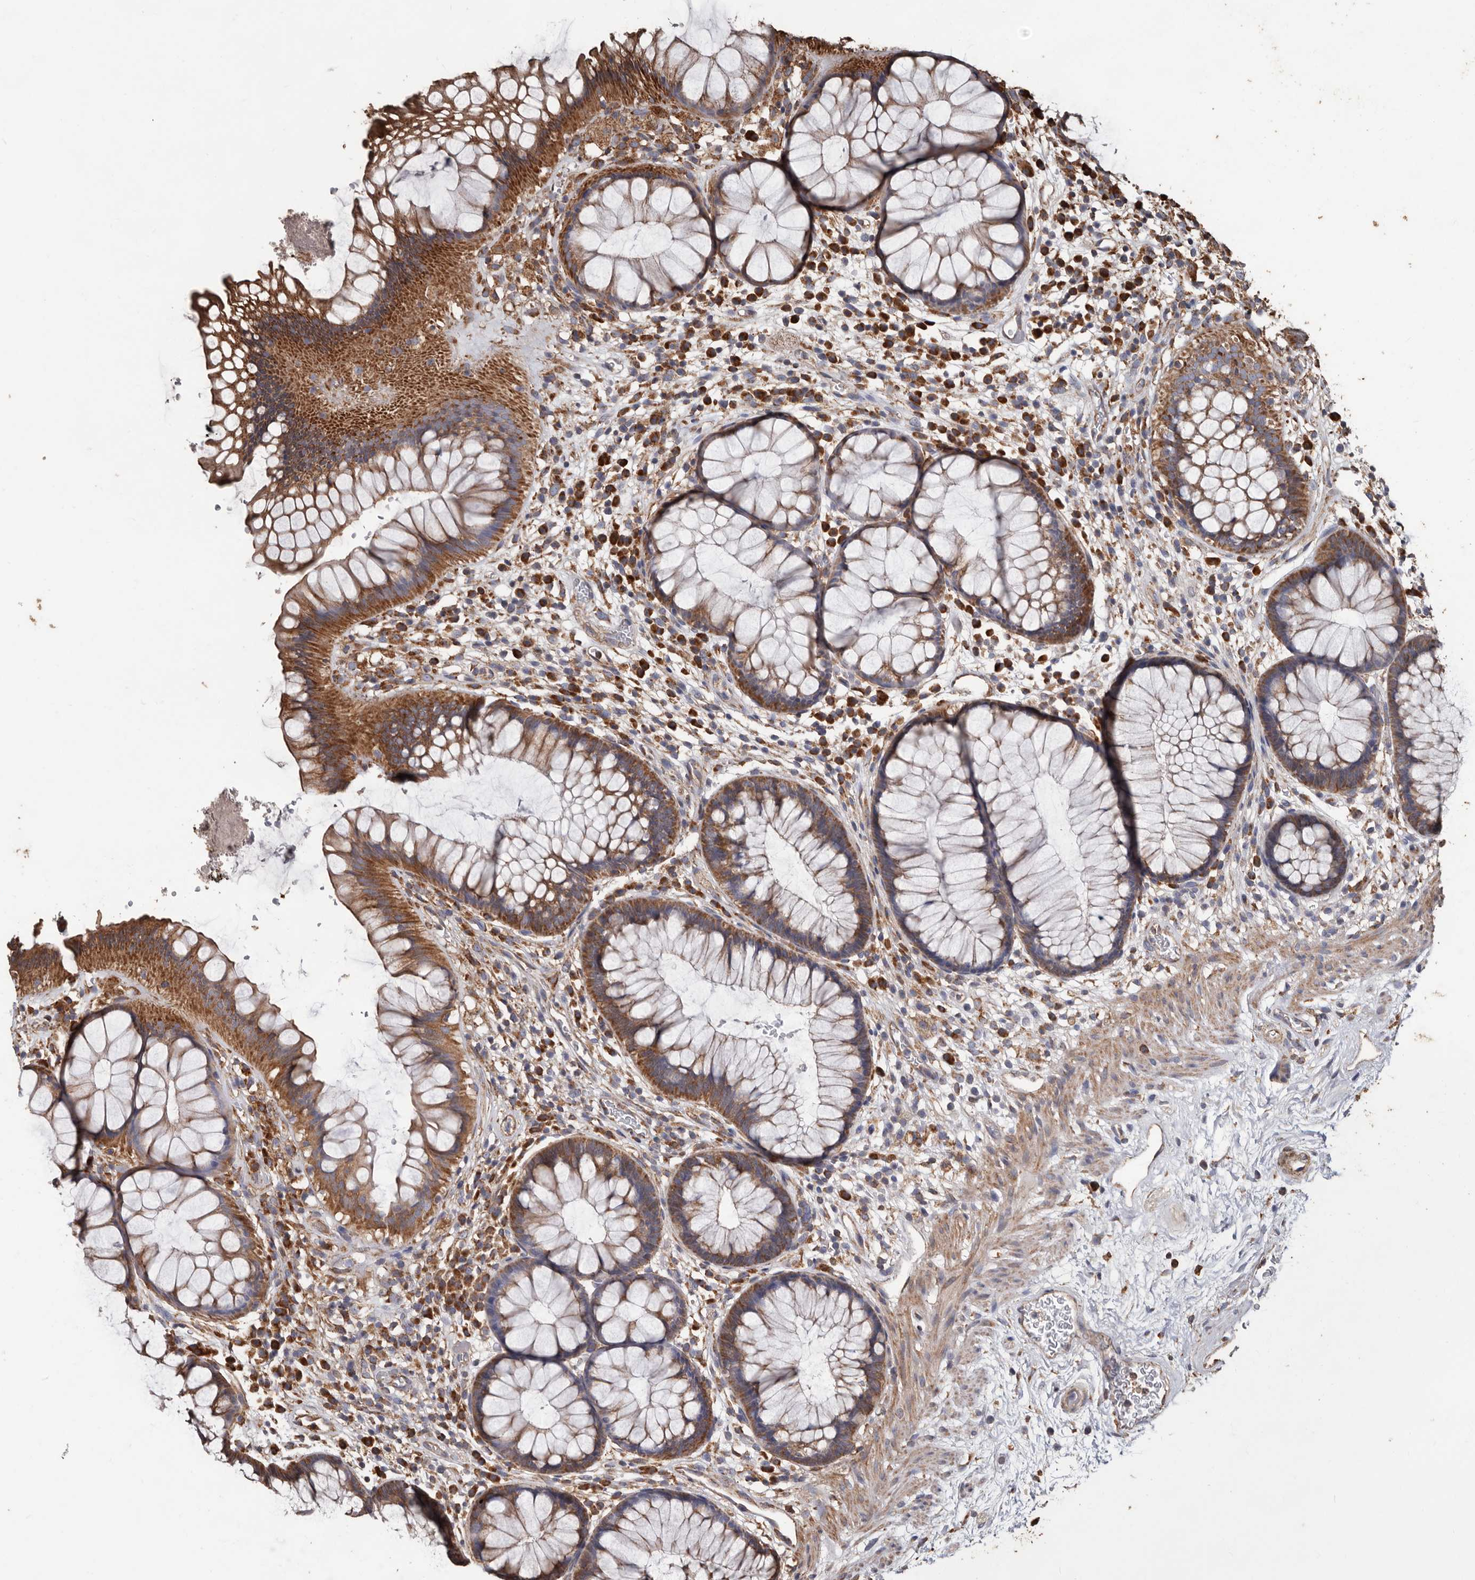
{"staining": {"intensity": "moderate", "quantity": ">75%", "location": "cytoplasmic/membranous"}, "tissue": "rectum", "cell_type": "Glandular cells", "image_type": "normal", "snomed": [{"axis": "morphology", "description": "Normal tissue, NOS"}, {"axis": "topography", "description": "Rectum"}], "caption": "A medium amount of moderate cytoplasmic/membranous staining is appreciated in approximately >75% of glandular cells in unremarkable rectum.", "gene": "OSGIN2", "patient": {"sex": "male", "age": 51}}